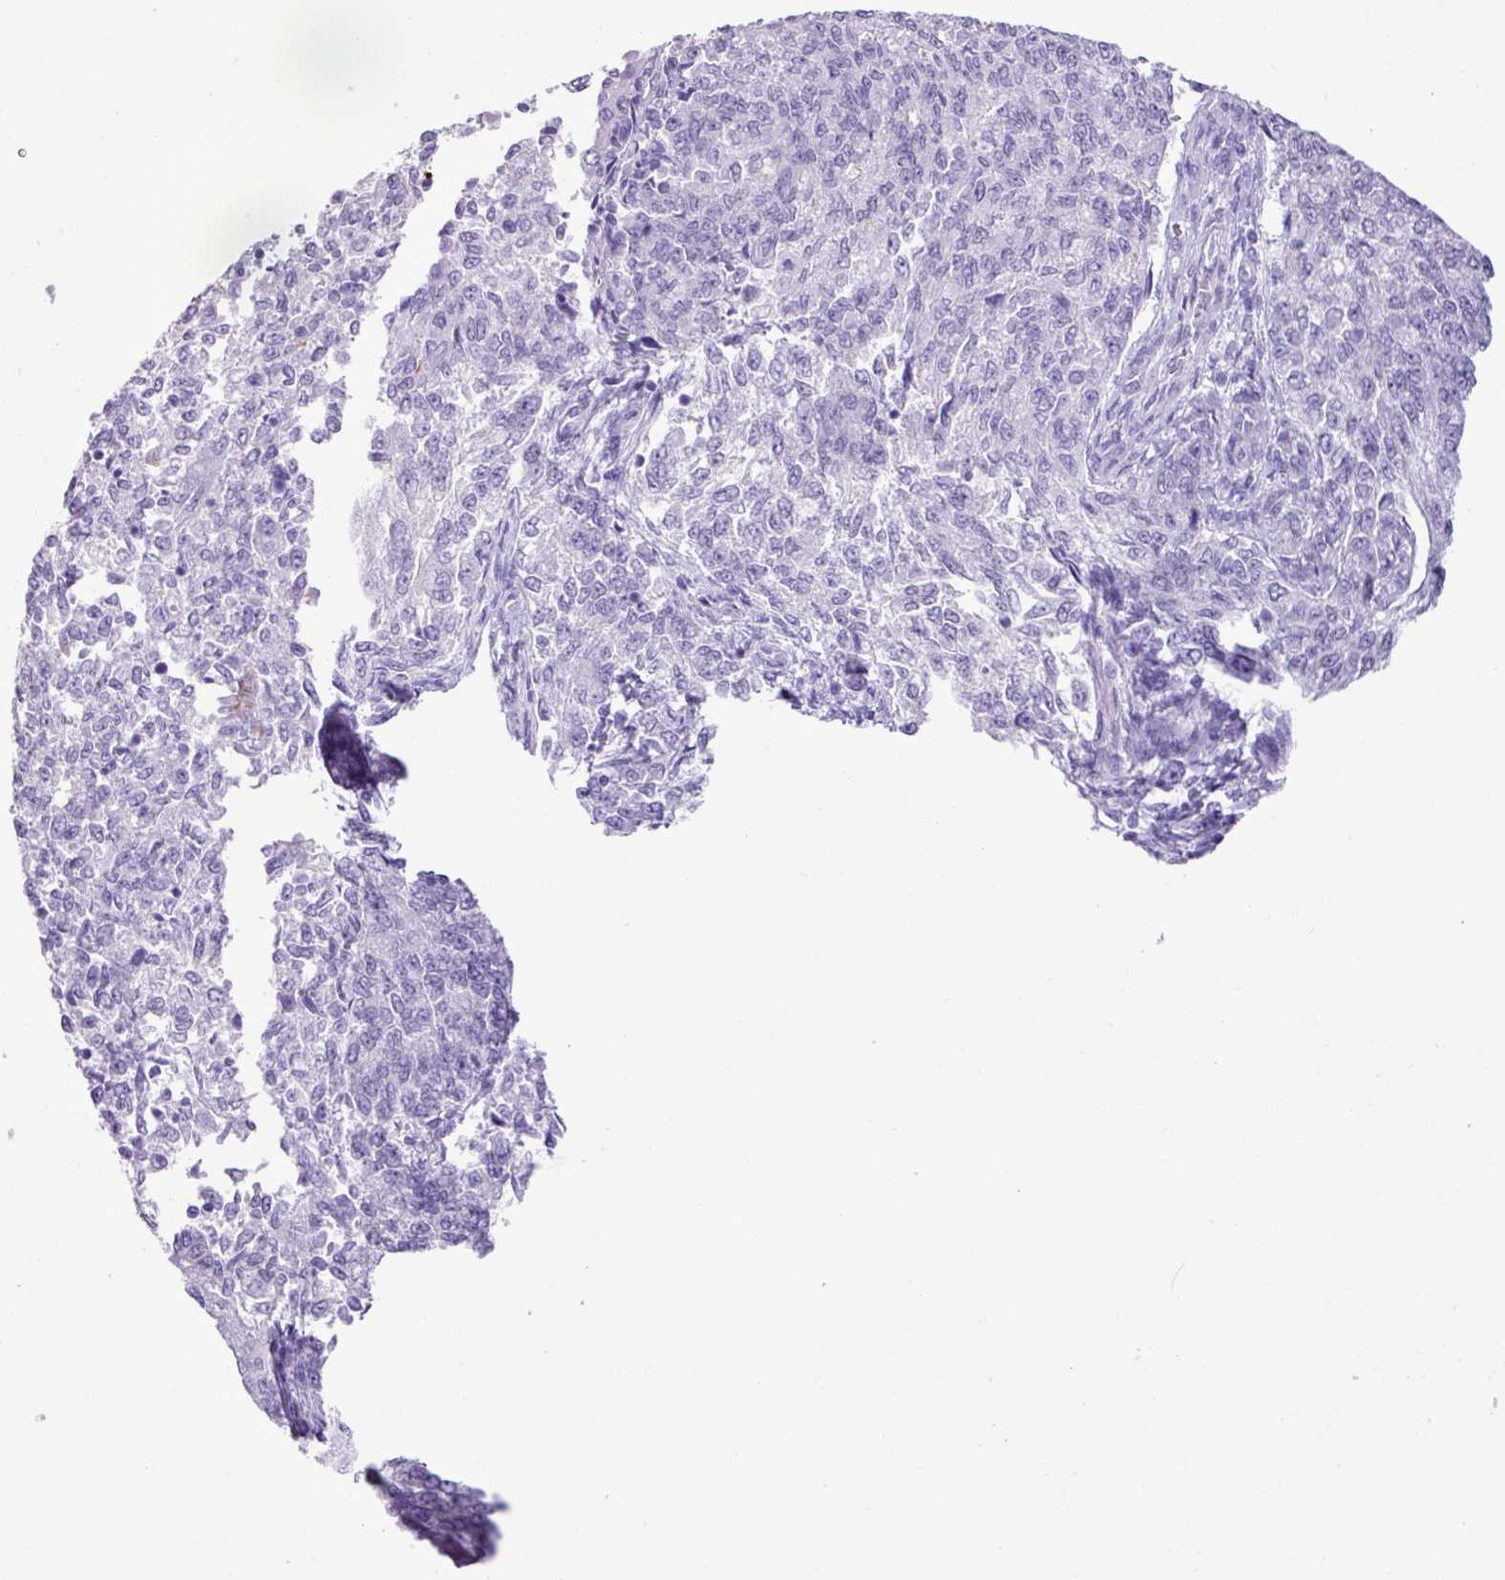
{"staining": {"intensity": "negative", "quantity": "none", "location": "none"}, "tissue": "endometrial cancer", "cell_type": "Tumor cells", "image_type": "cancer", "snomed": [{"axis": "morphology", "description": "Adenocarcinoma, NOS"}, {"axis": "topography", "description": "Endometrium"}], "caption": "The micrograph exhibits no significant staining in tumor cells of adenocarcinoma (endometrial). (Stains: DAB IHC with hematoxylin counter stain, Microscopy: brightfield microscopy at high magnification).", "gene": "ZSCAN5A", "patient": {"sex": "female", "age": 50}}